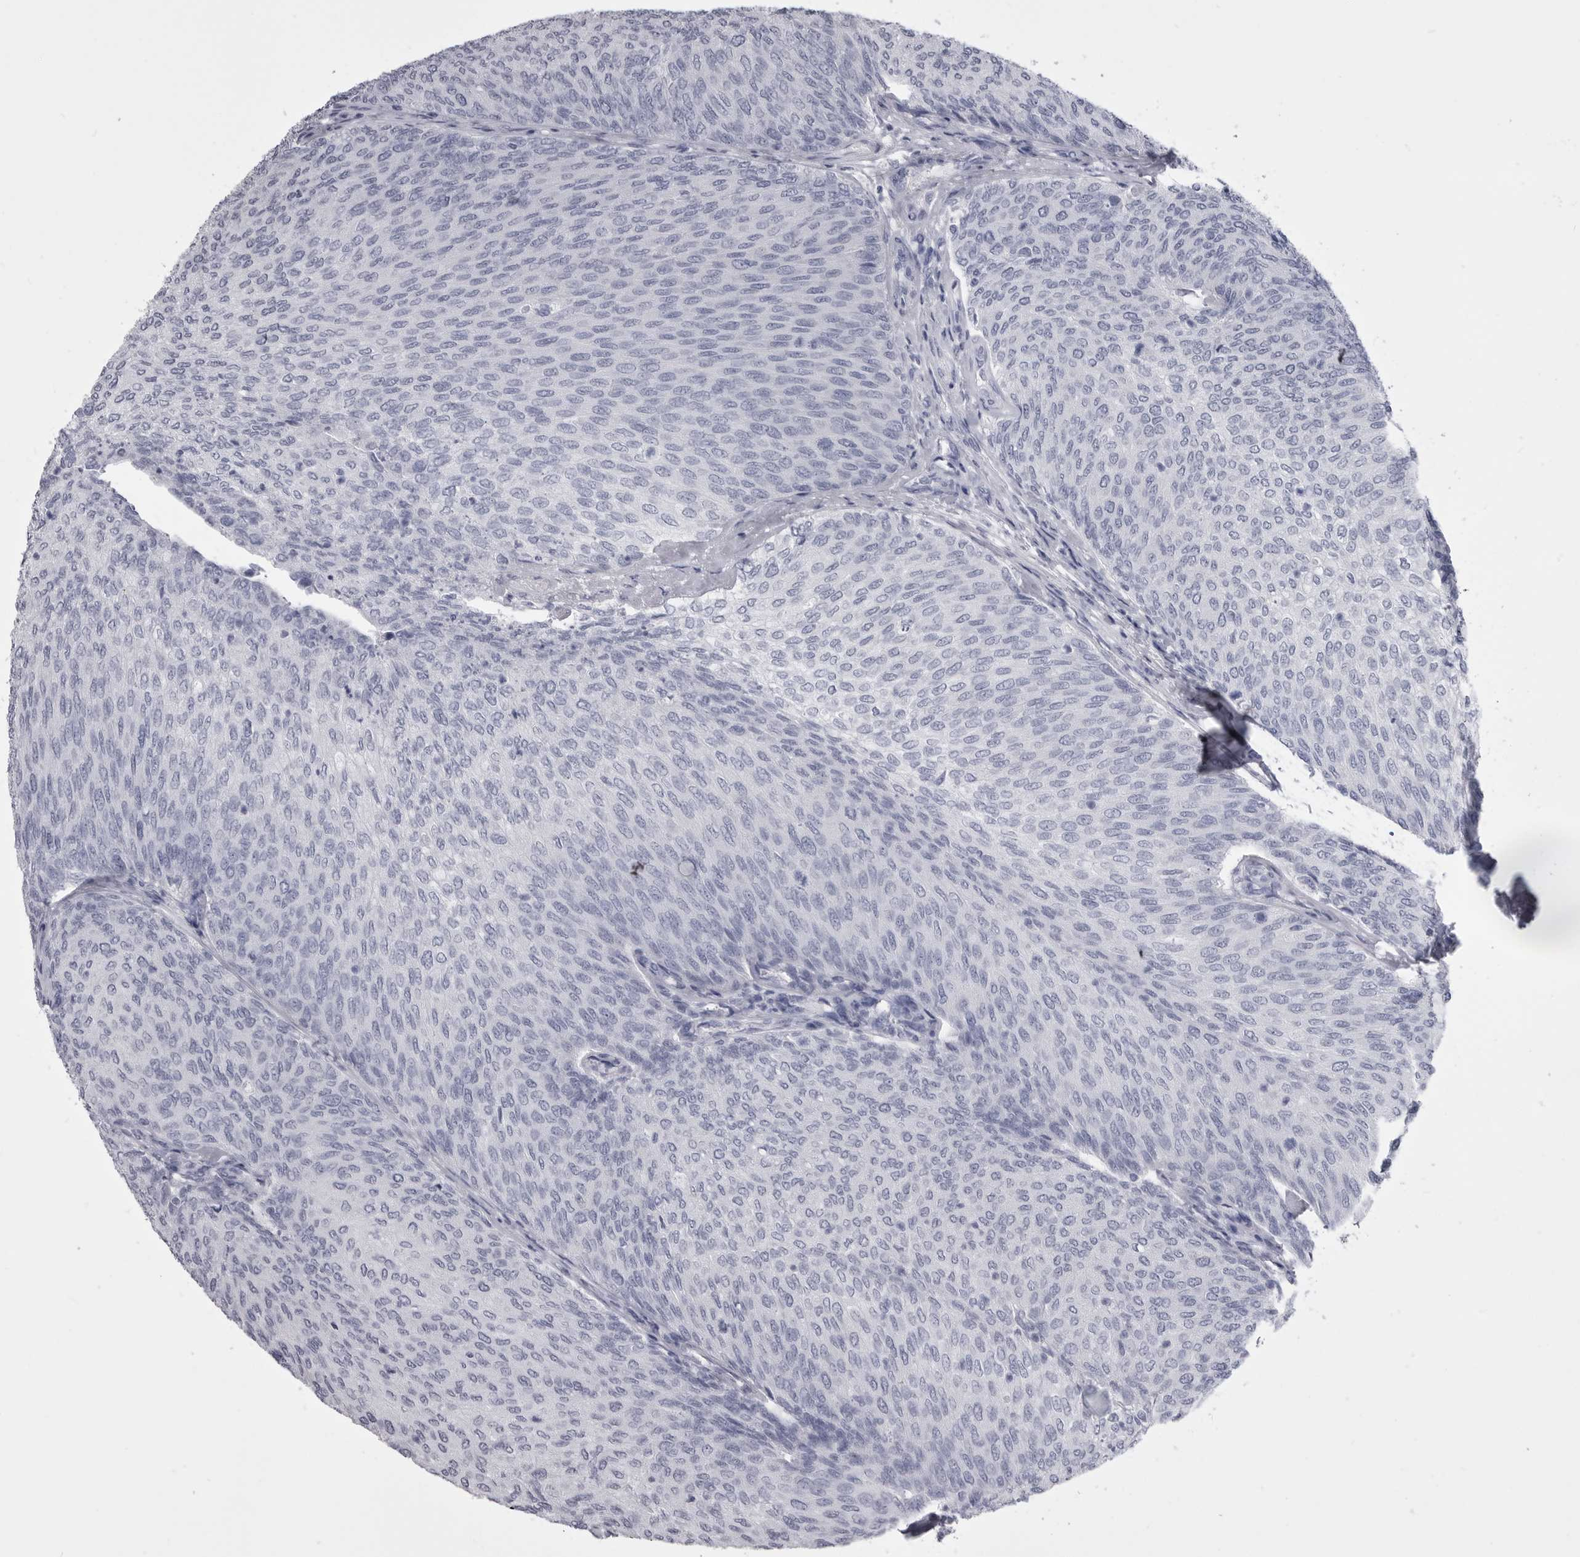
{"staining": {"intensity": "negative", "quantity": "none", "location": "none"}, "tissue": "urothelial cancer", "cell_type": "Tumor cells", "image_type": "cancer", "snomed": [{"axis": "morphology", "description": "Urothelial carcinoma, Low grade"}, {"axis": "topography", "description": "Urinary bladder"}], "caption": "Micrograph shows no significant protein expression in tumor cells of urothelial cancer.", "gene": "ANK2", "patient": {"sex": "female", "age": 79}}